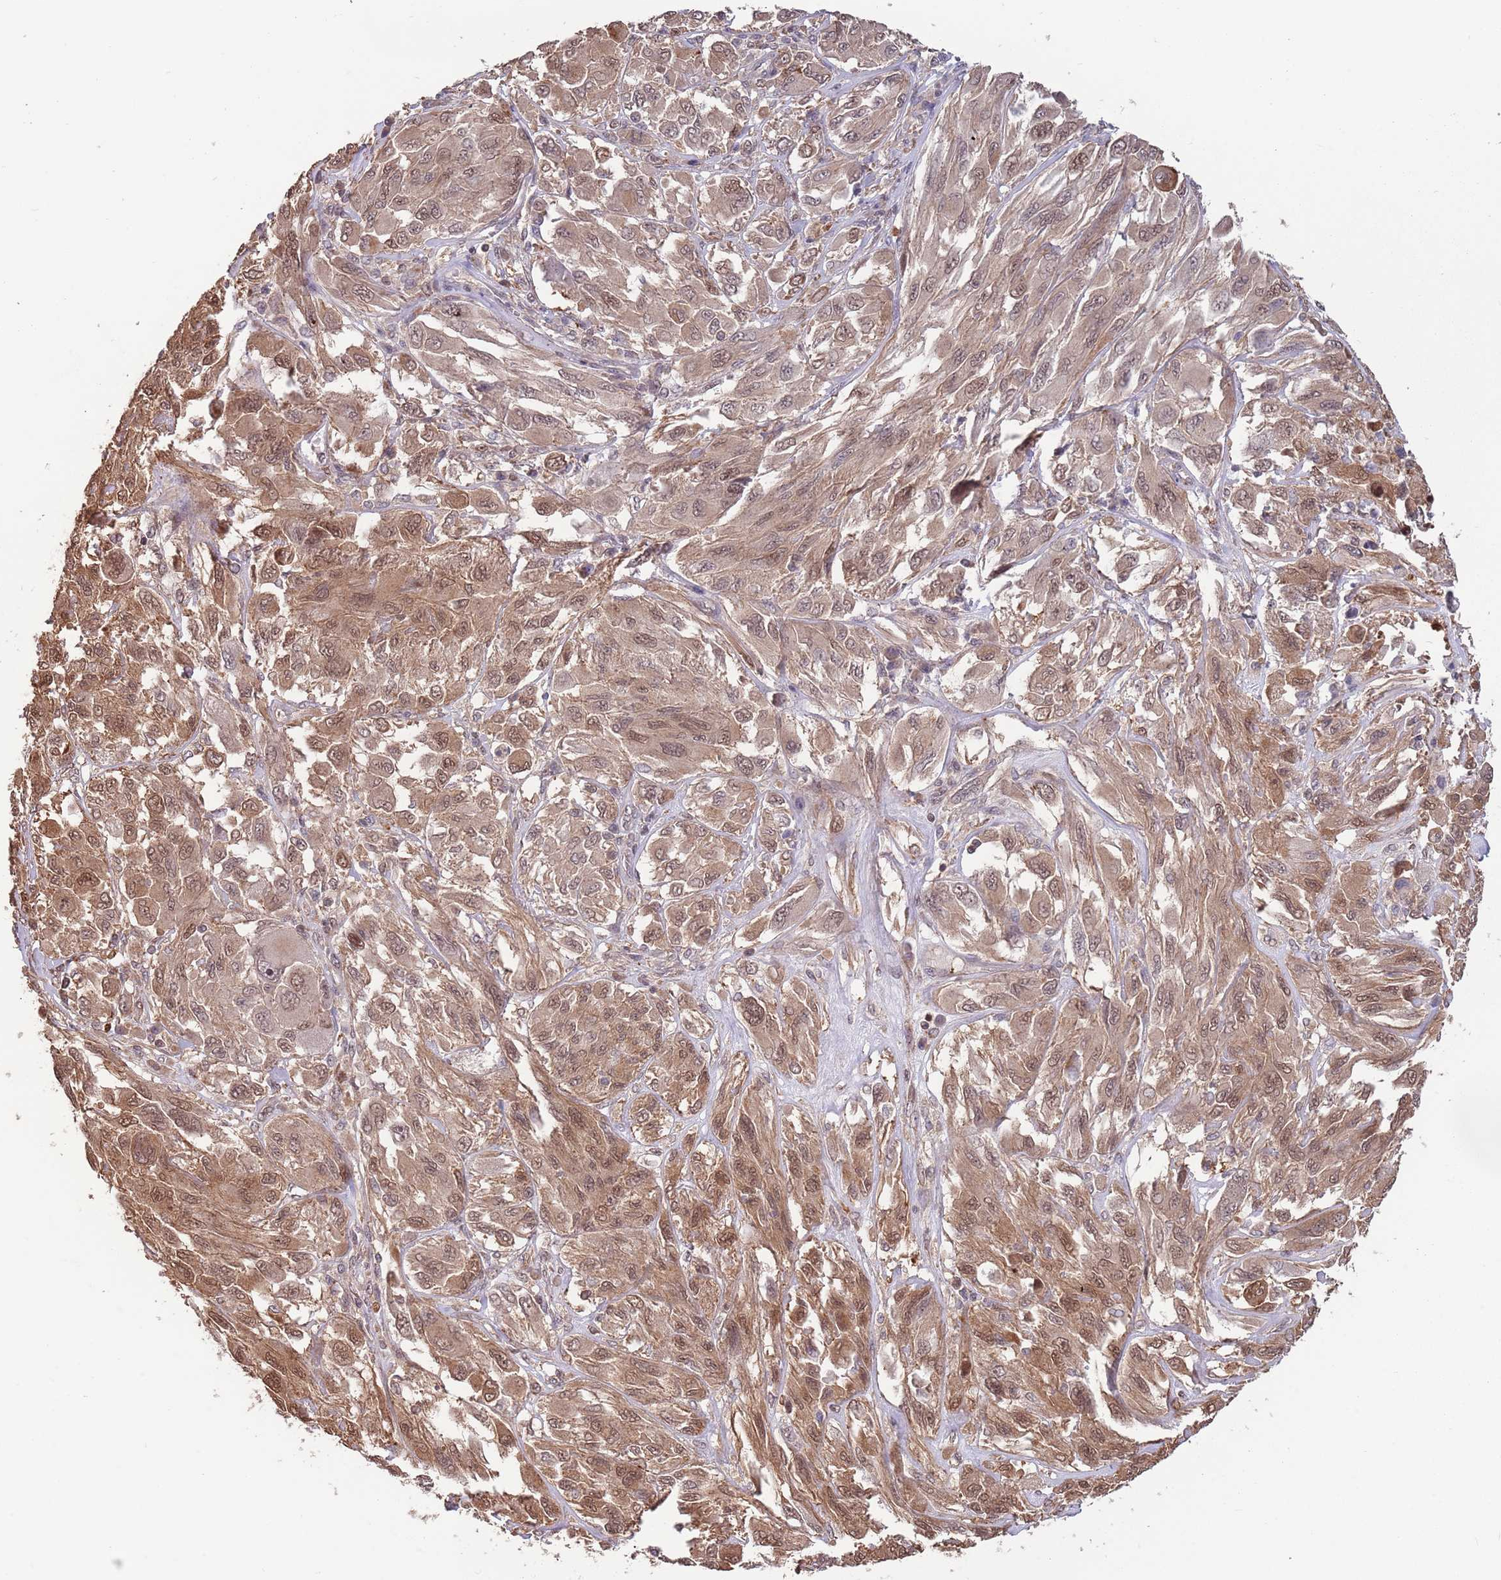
{"staining": {"intensity": "moderate", "quantity": ">75%", "location": "cytoplasmic/membranous,nuclear"}, "tissue": "melanoma", "cell_type": "Tumor cells", "image_type": "cancer", "snomed": [{"axis": "morphology", "description": "Malignant melanoma, NOS"}, {"axis": "topography", "description": "Skin"}], "caption": "Melanoma stained with DAB immunohistochemistry demonstrates medium levels of moderate cytoplasmic/membranous and nuclear expression in about >75% of tumor cells. (Brightfield microscopy of DAB IHC at high magnification).", "gene": "SALL1", "patient": {"sex": "female", "age": 91}}